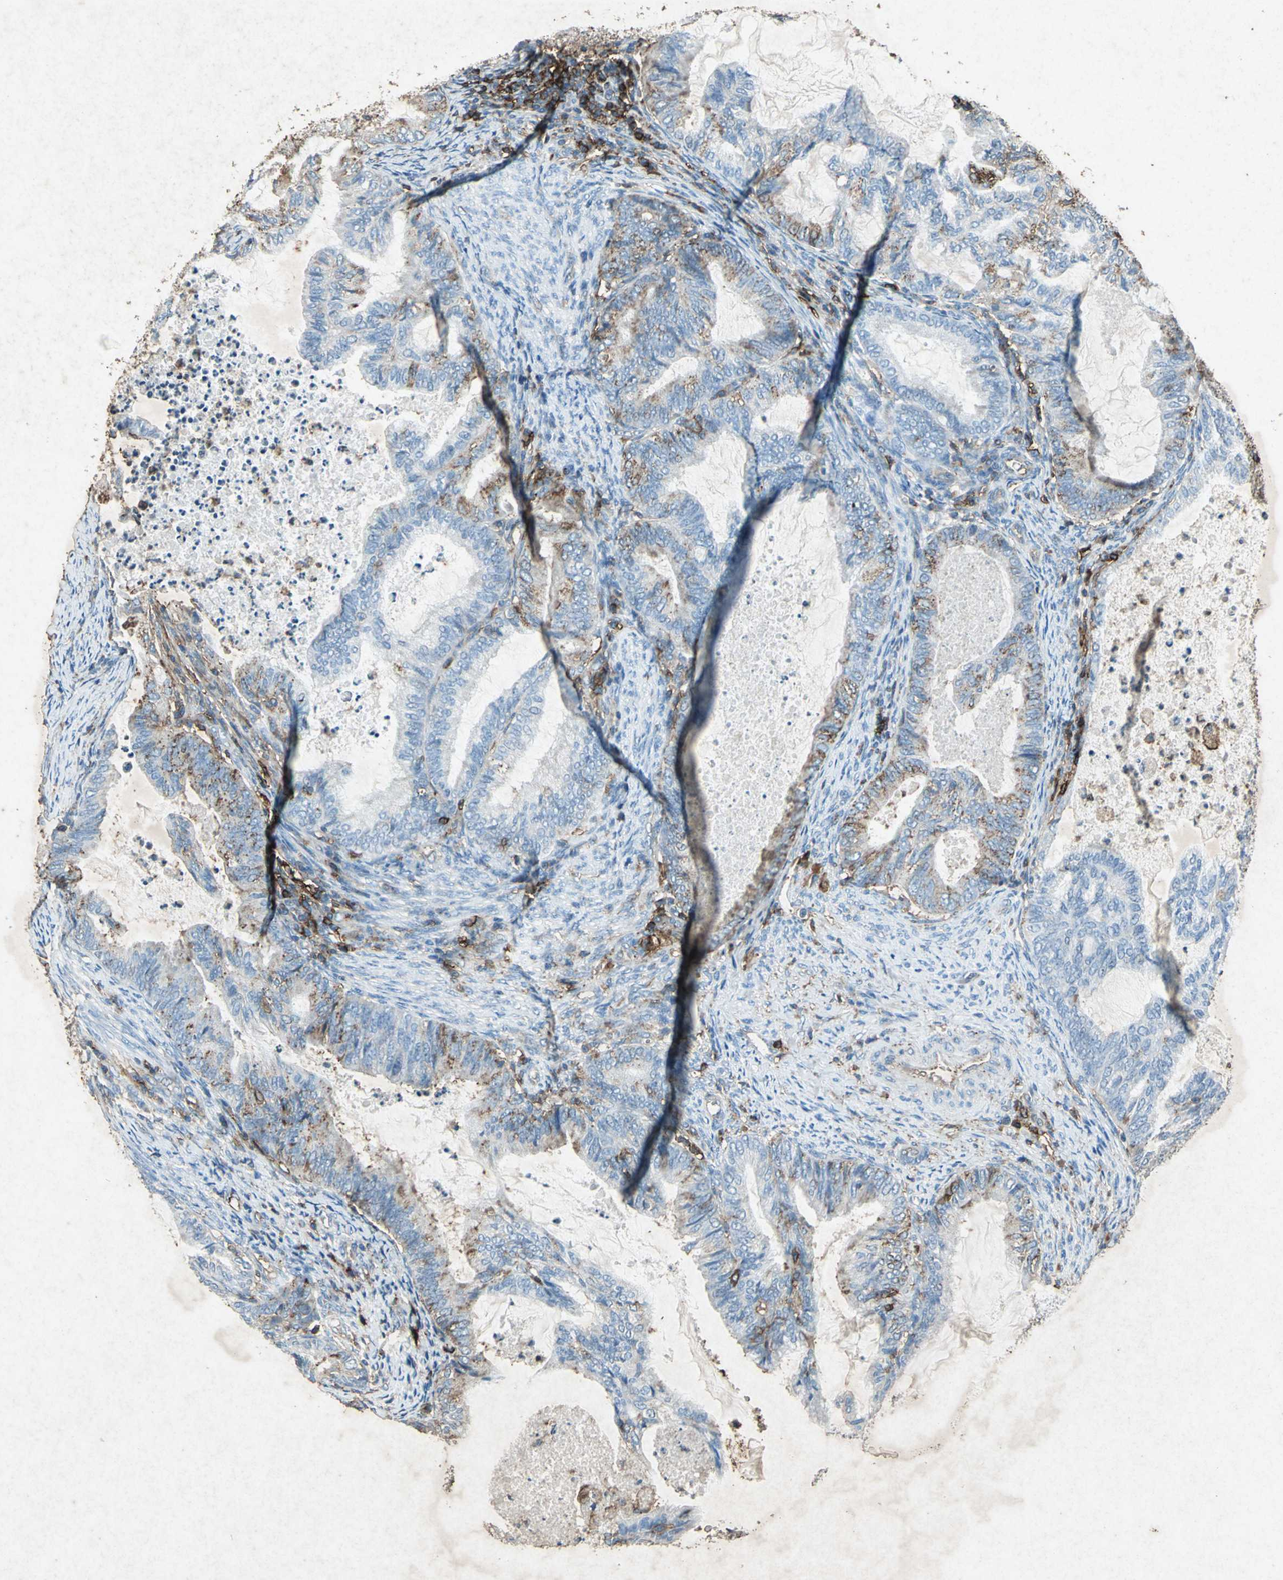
{"staining": {"intensity": "moderate", "quantity": "25%-75%", "location": "cytoplasmic/membranous"}, "tissue": "cervical cancer", "cell_type": "Tumor cells", "image_type": "cancer", "snomed": [{"axis": "morphology", "description": "Normal tissue, NOS"}, {"axis": "morphology", "description": "Adenocarcinoma, NOS"}, {"axis": "topography", "description": "Cervix"}, {"axis": "topography", "description": "Endometrium"}], "caption": "Immunohistochemistry image of human adenocarcinoma (cervical) stained for a protein (brown), which shows medium levels of moderate cytoplasmic/membranous expression in about 25%-75% of tumor cells.", "gene": "CCR6", "patient": {"sex": "female", "age": 86}}